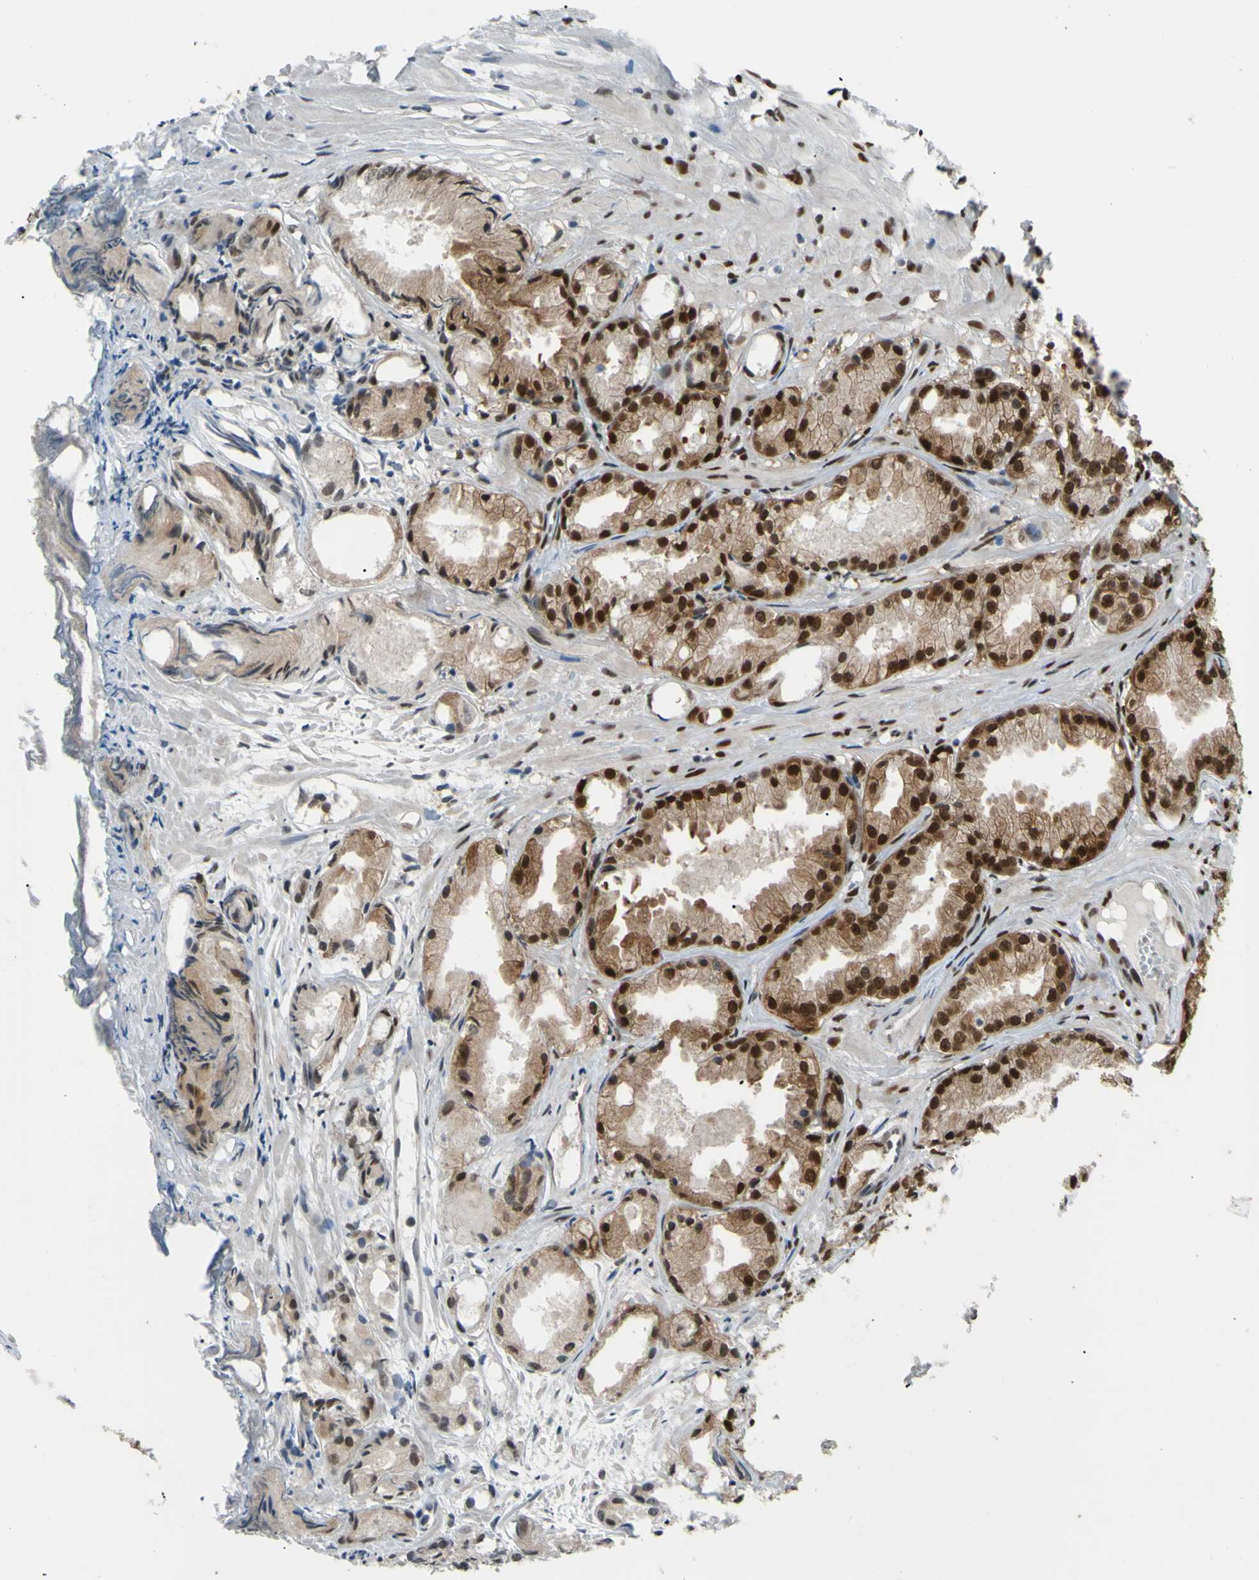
{"staining": {"intensity": "strong", "quantity": ">75%", "location": "cytoplasmic/membranous,nuclear"}, "tissue": "prostate cancer", "cell_type": "Tumor cells", "image_type": "cancer", "snomed": [{"axis": "morphology", "description": "Adenocarcinoma, Low grade"}, {"axis": "topography", "description": "Prostate"}], "caption": "The photomicrograph displays a brown stain indicating the presence of a protein in the cytoplasmic/membranous and nuclear of tumor cells in low-grade adenocarcinoma (prostate).", "gene": "FKBP5", "patient": {"sex": "male", "age": 72}}